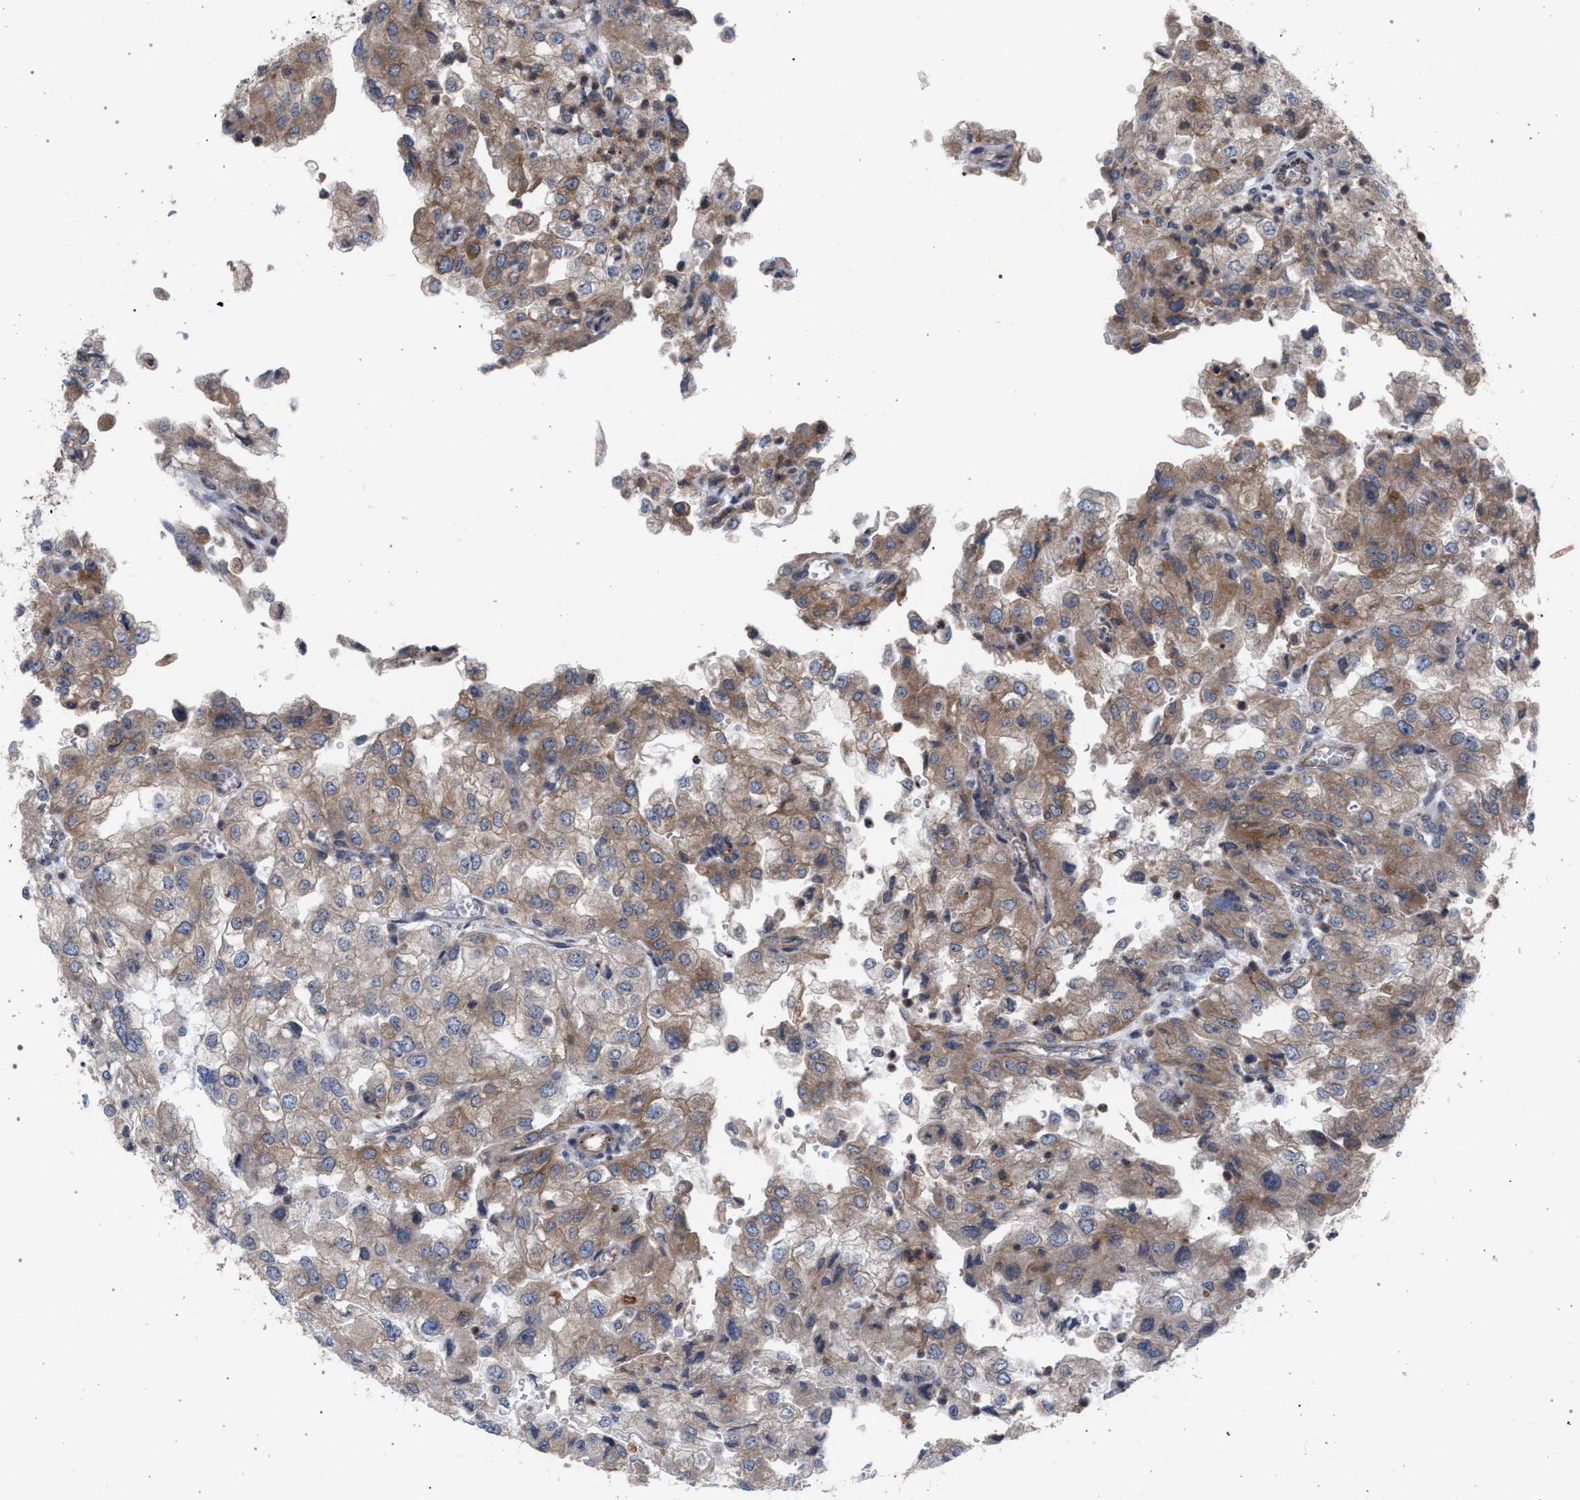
{"staining": {"intensity": "weak", "quantity": "25%-75%", "location": "cytoplasmic/membranous"}, "tissue": "renal cancer", "cell_type": "Tumor cells", "image_type": "cancer", "snomed": [{"axis": "morphology", "description": "Adenocarcinoma, NOS"}, {"axis": "topography", "description": "Kidney"}], "caption": "Protein positivity by IHC shows weak cytoplasmic/membranous staining in approximately 25%-75% of tumor cells in renal adenocarcinoma.", "gene": "ARPC5L", "patient": {"sex": "female", "age": 54}}